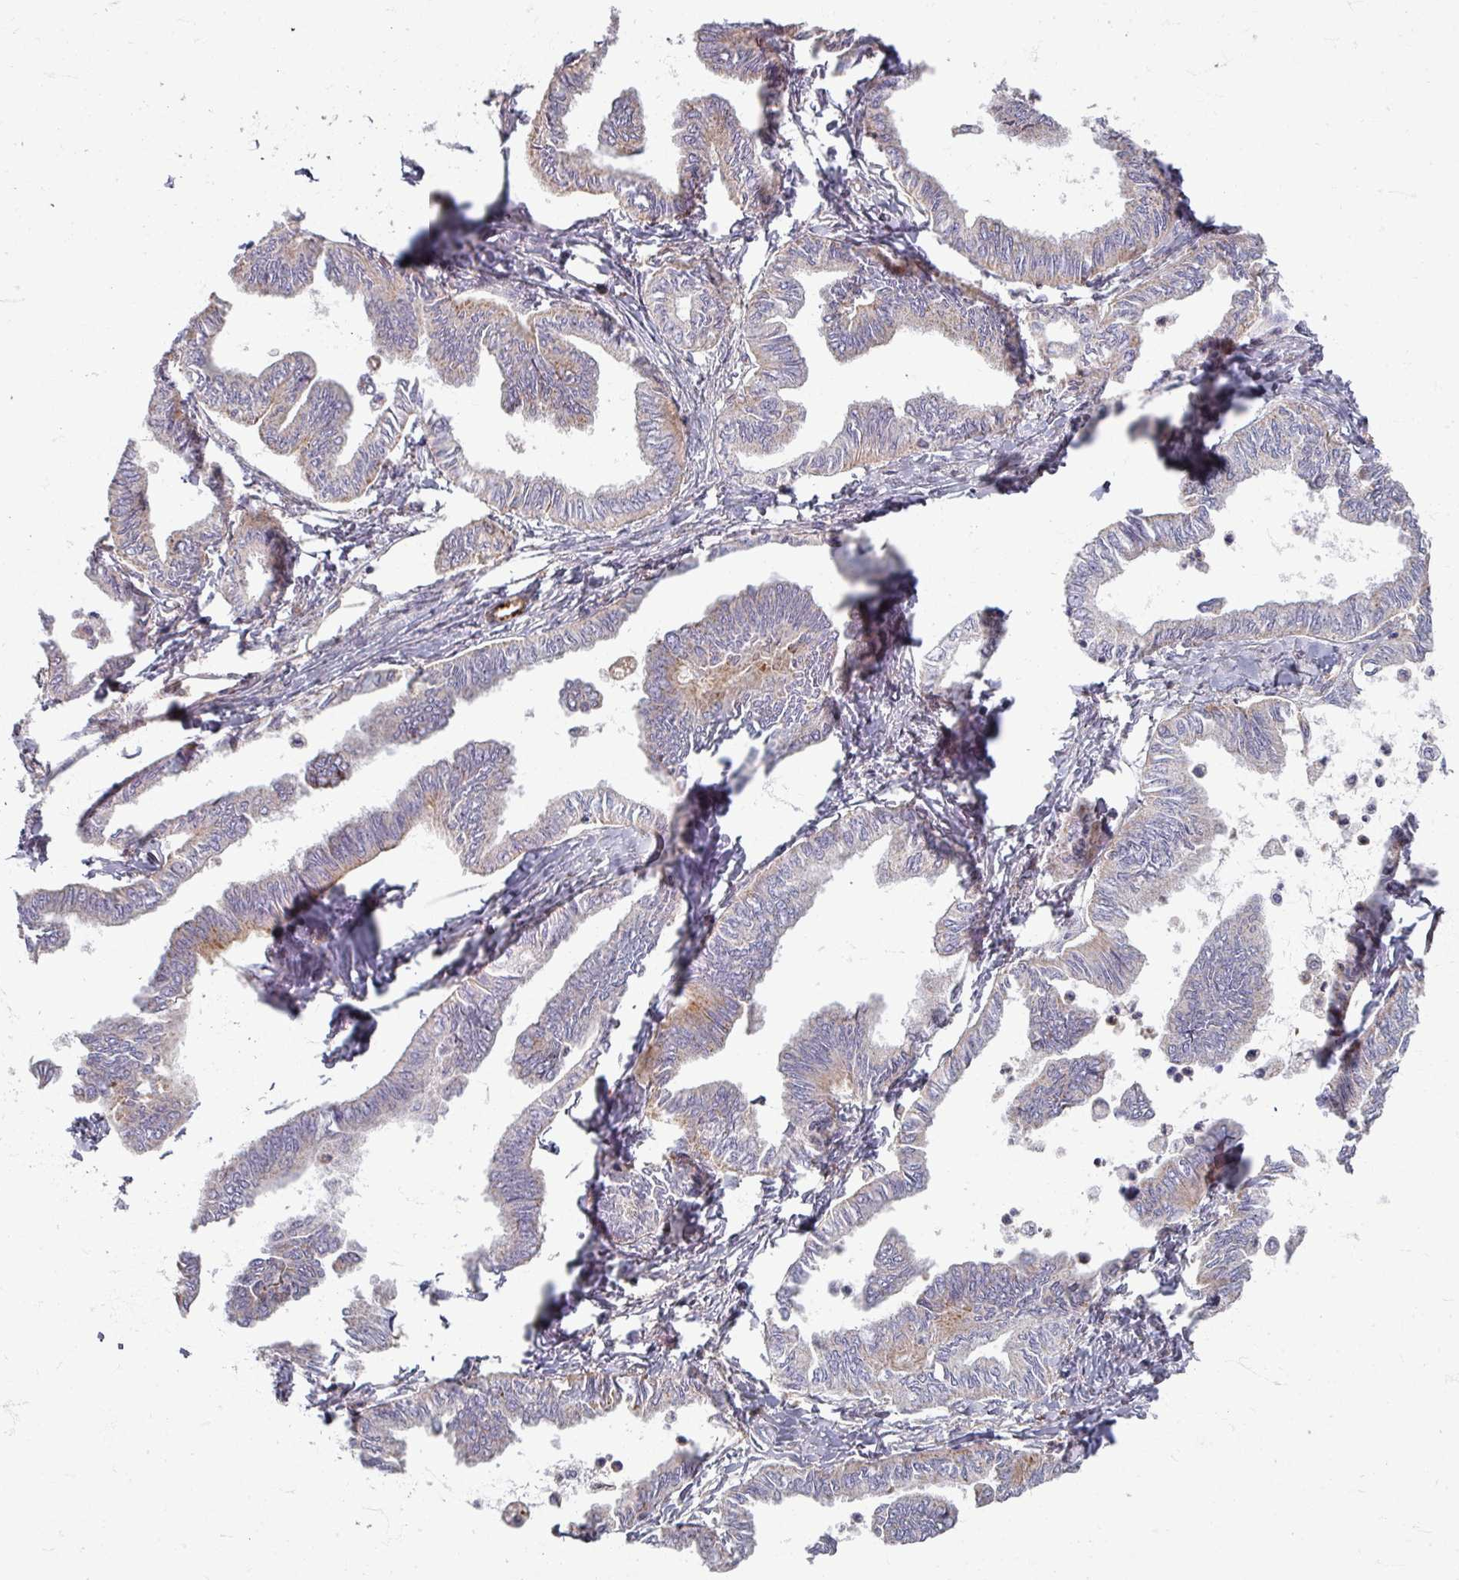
{"staining": {"intensity": "weak", "quantity": "<25%", "location": "cytoplasmic/membranous"}, "tissue": "ovarian cancer", "cell_type": "Tumor cells", "image_type": "cancer", "snomed": [{"axis": "morphology", "description": "Carcinoma, endometroid"}, {"axis": "topography", "description": "Ovary"}], "caption": "Endometroid carcinoma (ovarian) stained for a protein using immunohistochemistry demonstrates no expression tumor cells.", "gene": "GABARAPL1", "patient": {"sex": "female", "age": 70}}